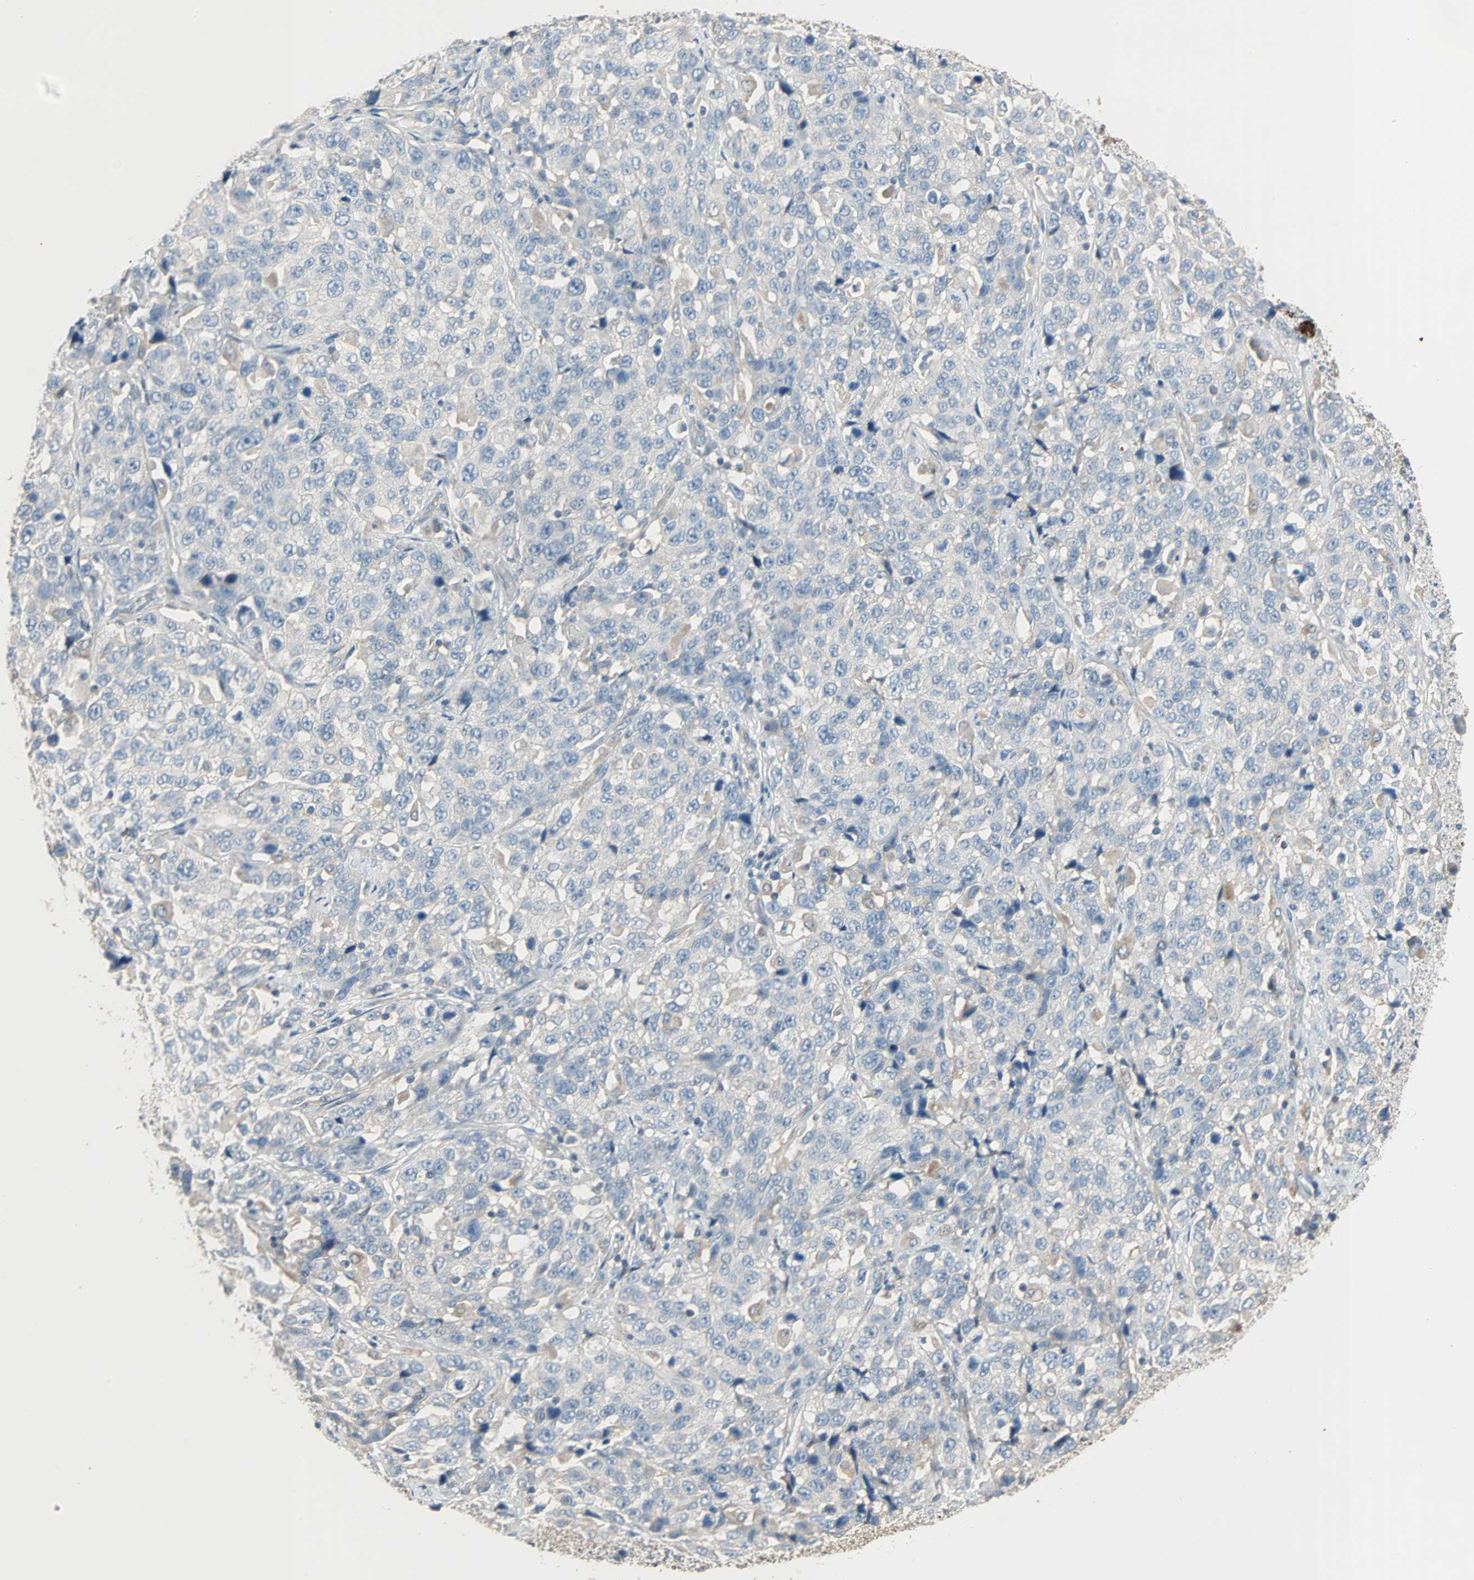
{"staining": {"intensity": "negative", "quantity": "none", "location": "none"}, "tissue": "stomach cancer", "cell_type": "Tumor cells", "image_type": "cancer", "snomed": [{"axis": "morphology", "description": "Normal tissue, NOS"}, {"axis": "morphology", "description": "Adenocarcinoma, NOS"}, {"axis": "topography", "description": "Stomach"}], "caption": "Human stomach cancer (adenocarcinoma) stained for a protein using immunohistochemistry (IHC) exhibits no positivity in tumor cells.", "gene": "ACVRL1", "patient": {"sex": "male", "age": 48}}